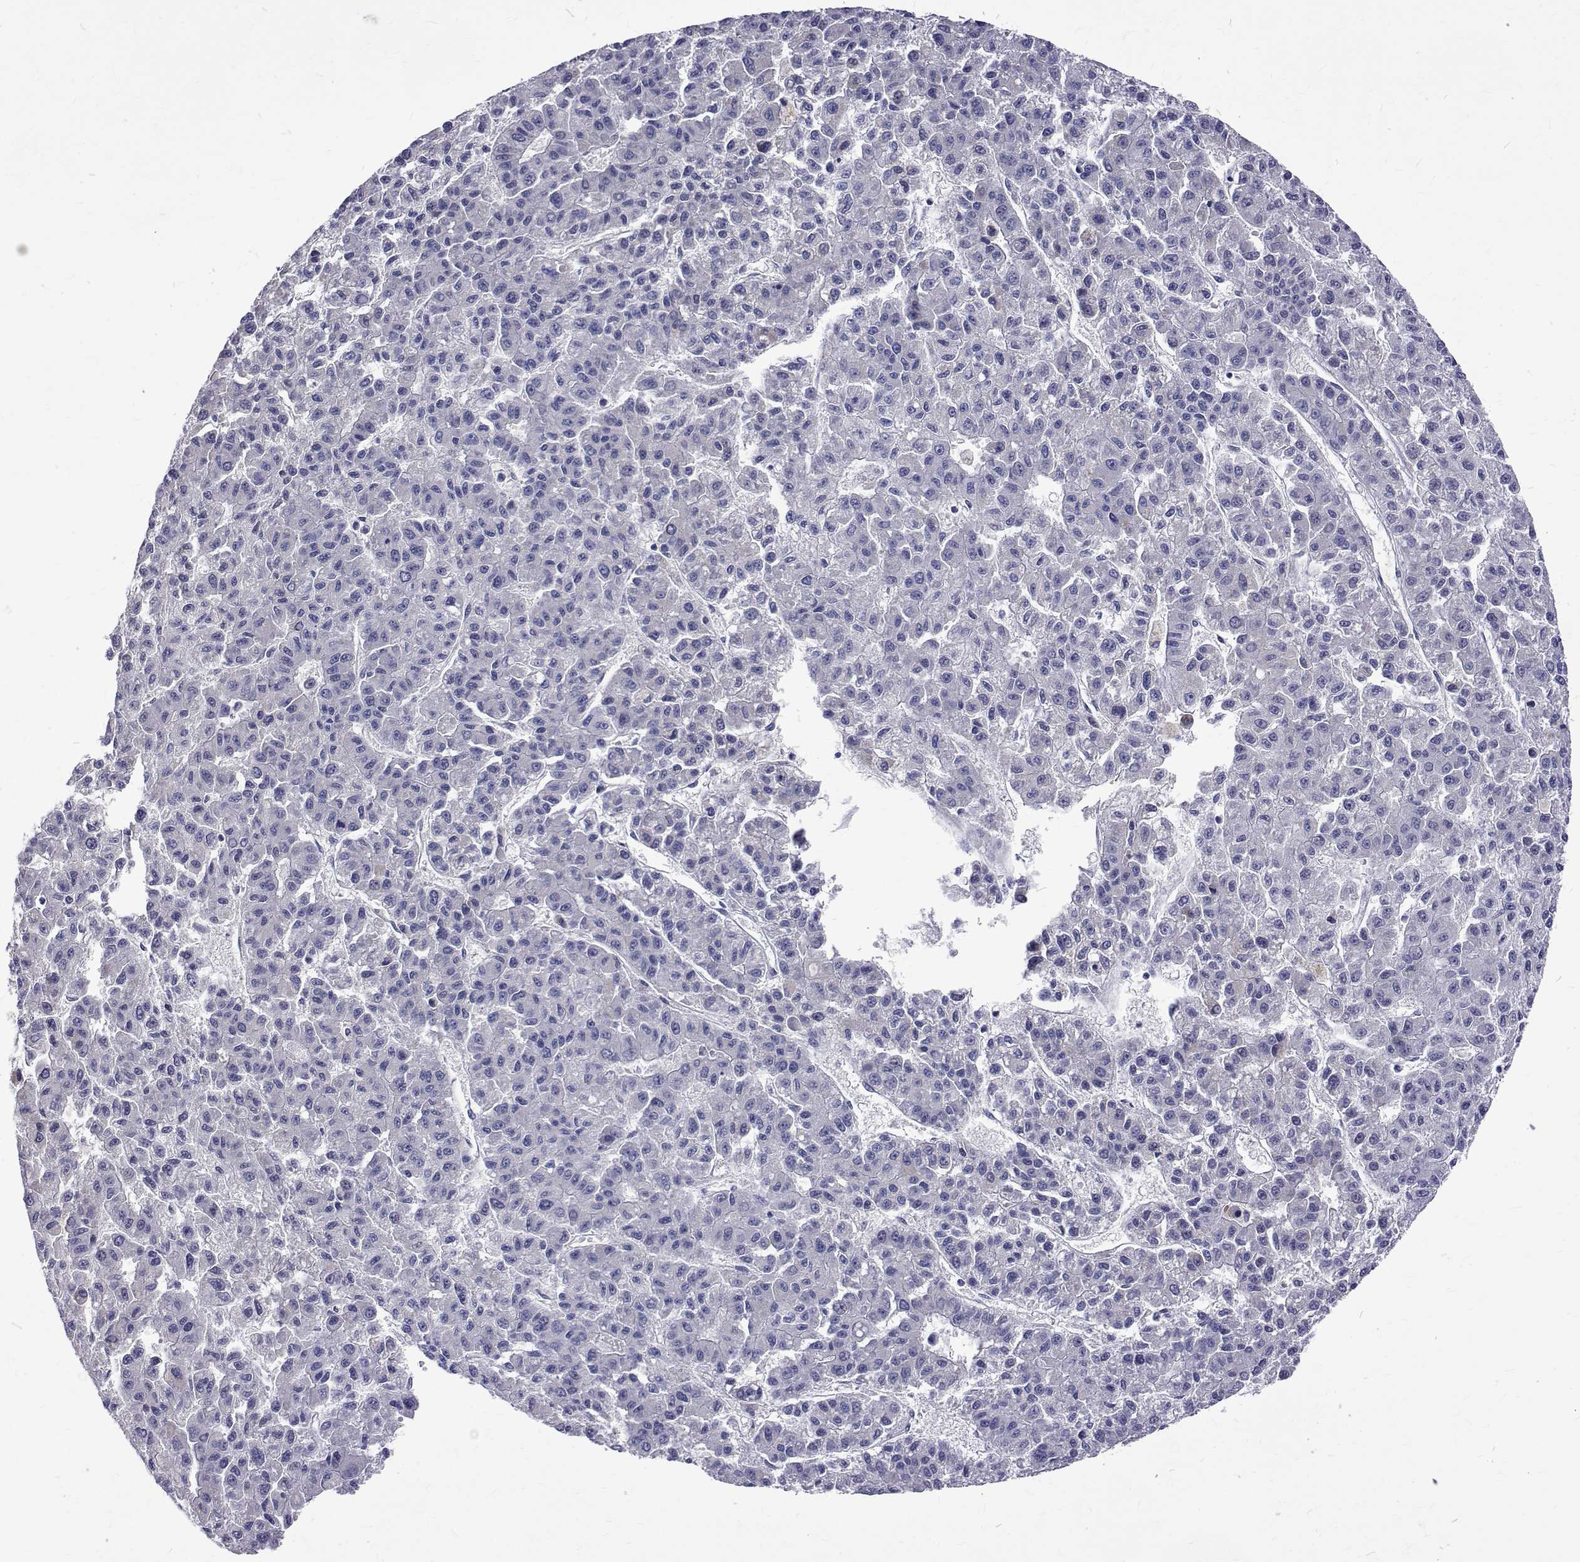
{"staining": {"intensity": "negative", "quantity": "none", "location": "none"}, "tissue": "liver cancer", "cell_type": "Tumor cells", "image_type": "cancer", "snomed": [{"axis": "morphology", "description": "Carcinoma, Hepatocellular, NOS"}, {"axis": "topography", "description": "Liver"}], "caption": "The immunohistochemistry histopathology image has no significant staining in tumor cells of hepatocellular carcinoma (liver) tissue. (Stains: DAB (3,3'-diaminobenzidine) immunohistochemistry (IHC) with hematoxylin counter stain, Microscopy: brightfield microscopy at high magnification).", "gene": "PADI1", "patient": {"sex": "male", "age": 70}}